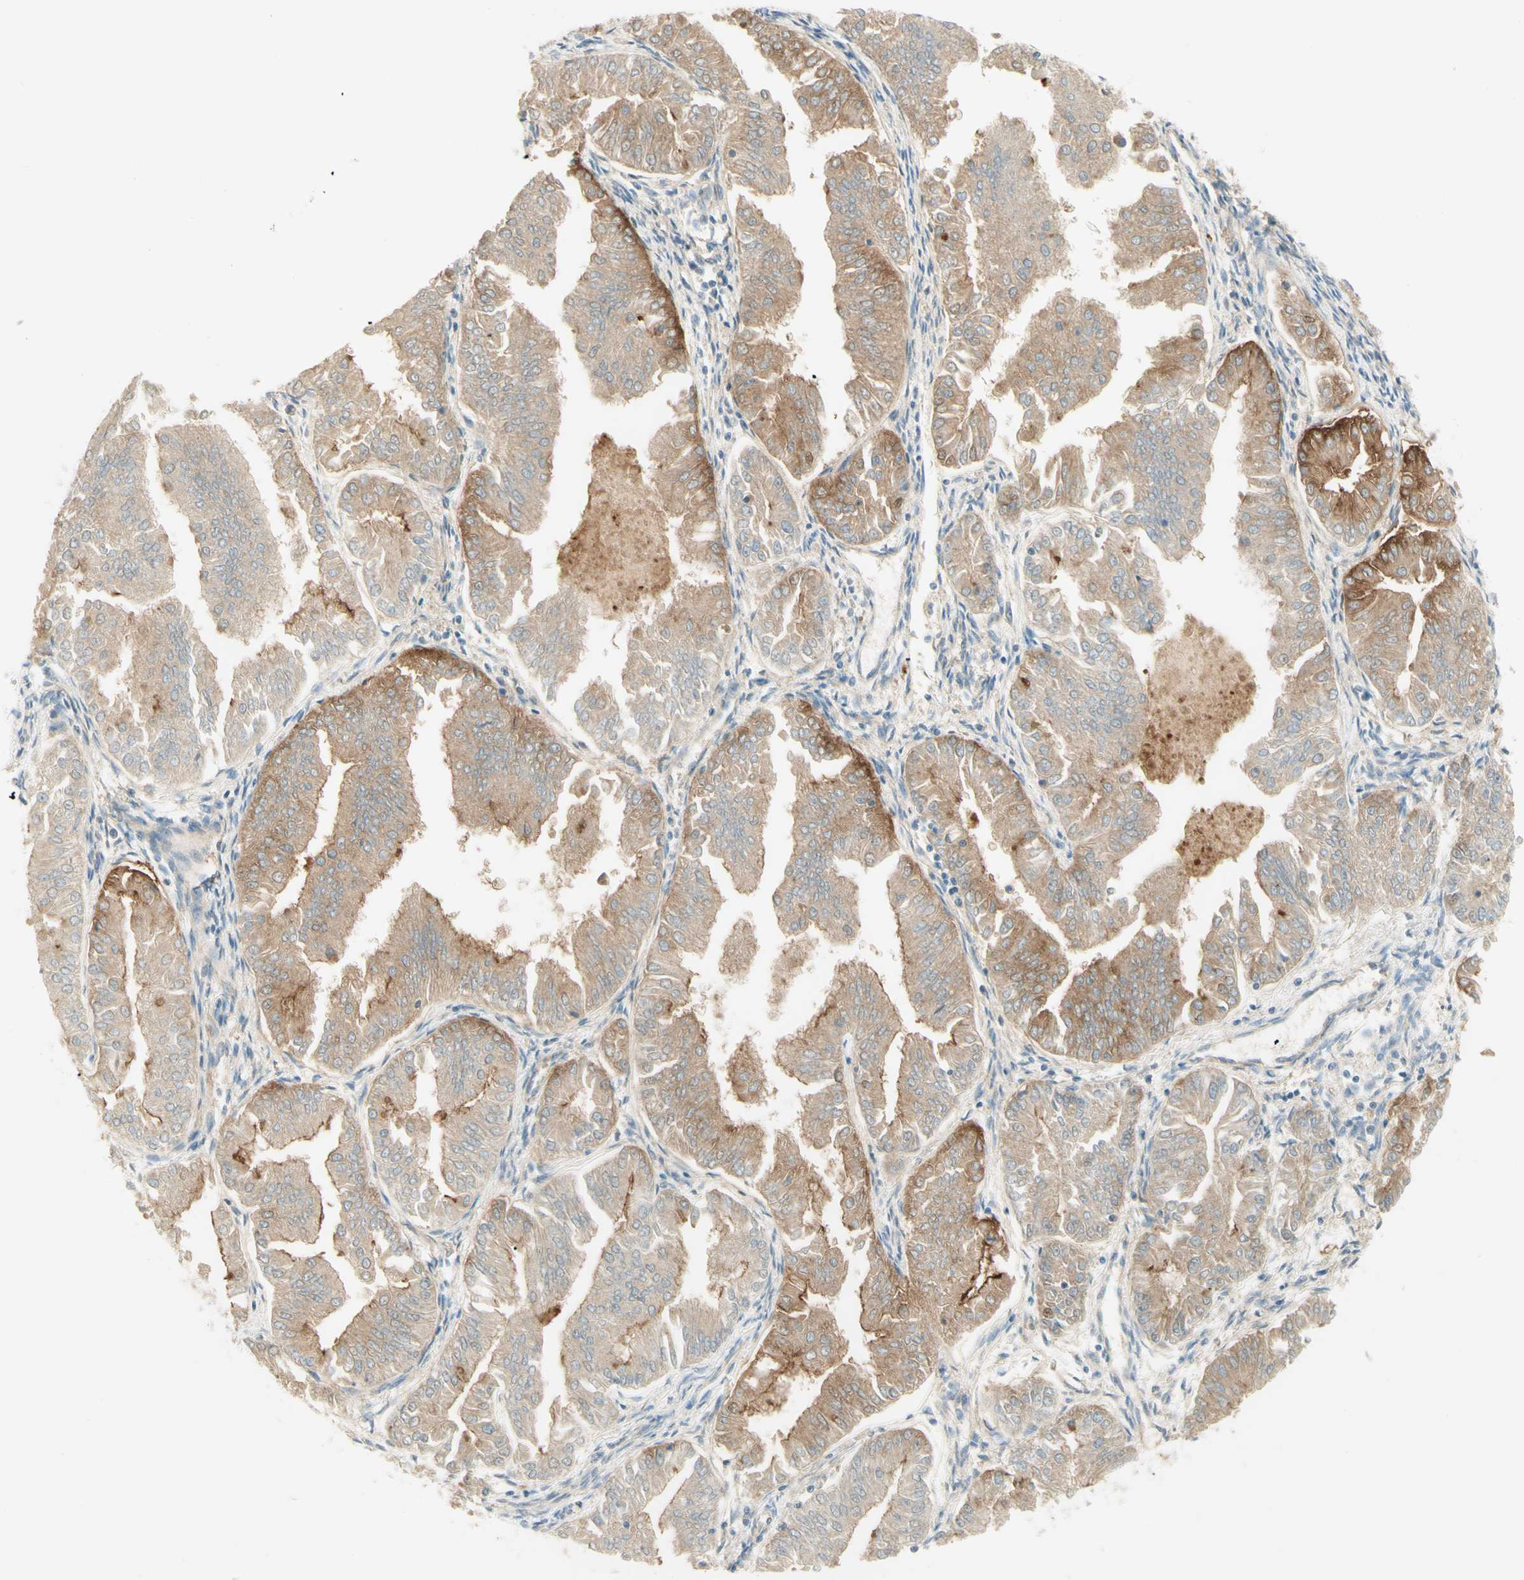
{"staining": {"intensity": "moderate", "quantity": ">75%", "location": "cytoplasmic/membranous"}, "tissue": "endometrial cancer", "cell_type": "Tumor cells", "image_type": "cancer", "snomed": [{"axis": "morphology", "description": "Adenocarcinoma, NOS"}, {"axis": "topography", "description": "Endometrium"}], "caption": "Endometrial adenocarcinoma stained with a brown dye displays moderate cytoplasmic/membranous positive positivity in about >75% of tumor cells.", "gene": "PROM1", "patient": {"sex": "female", "age": 53}}